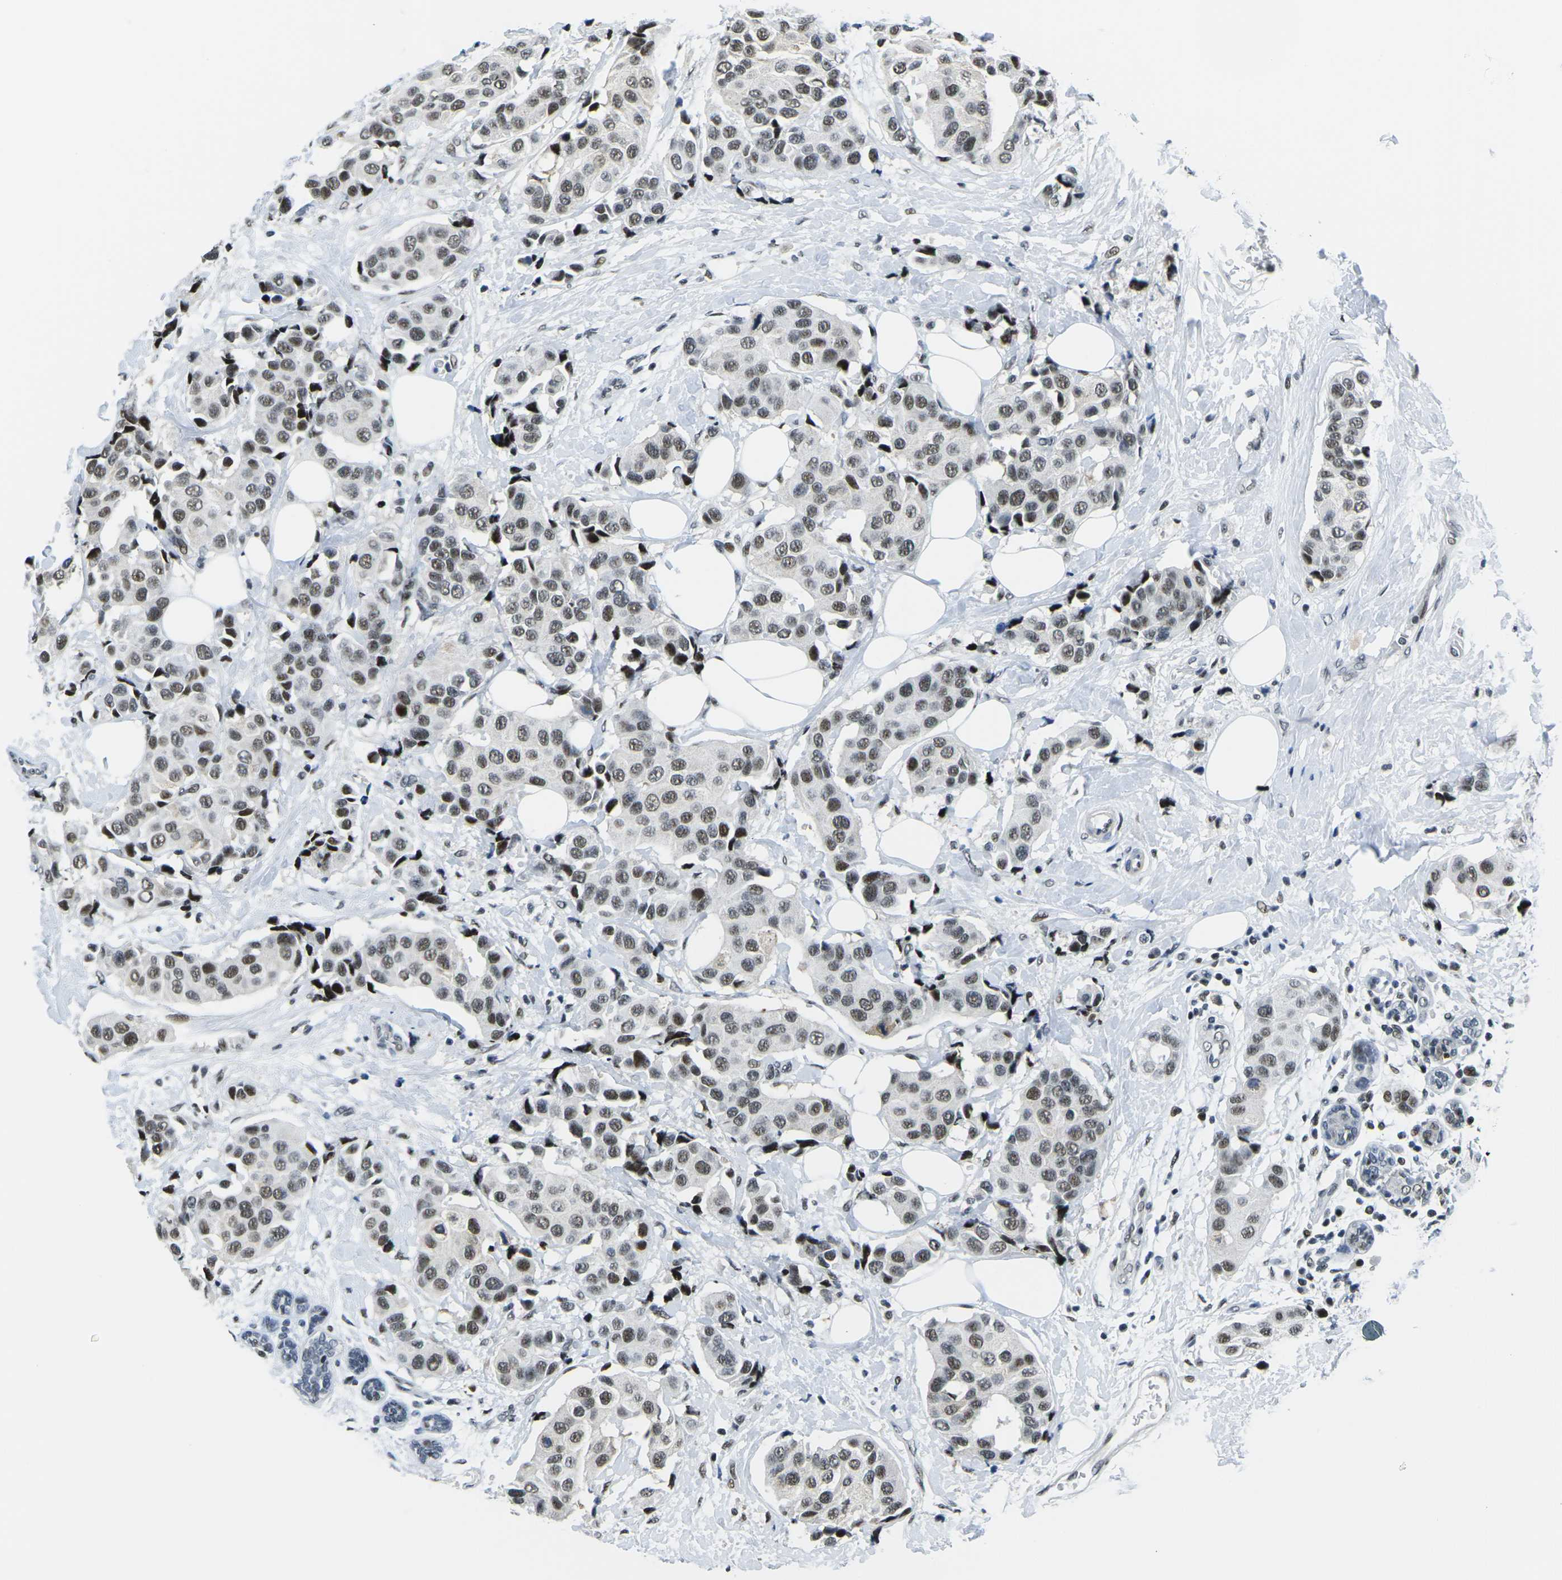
{"staining": {"intensity": "moderate", "quantity": ">75%", "location": "nuclear"}, "tissue": "breast cancer", "cell_type": "Tumor cells", "image_type": "cancer", "snomed": [{"axis": "morphology", "description": "Normal tissue, NOS"}, {"axis": "morphology", "description": "Duct carcinoma"}, {"axis": "topography", "description": "Breast"}], "caption": "A micrograph of human breast cancer stained for a protein reveals moderate nuclear brown staining in tumor cells.", "gene": "PRPF8", "patient": {"sex": "female", "age": 39}}